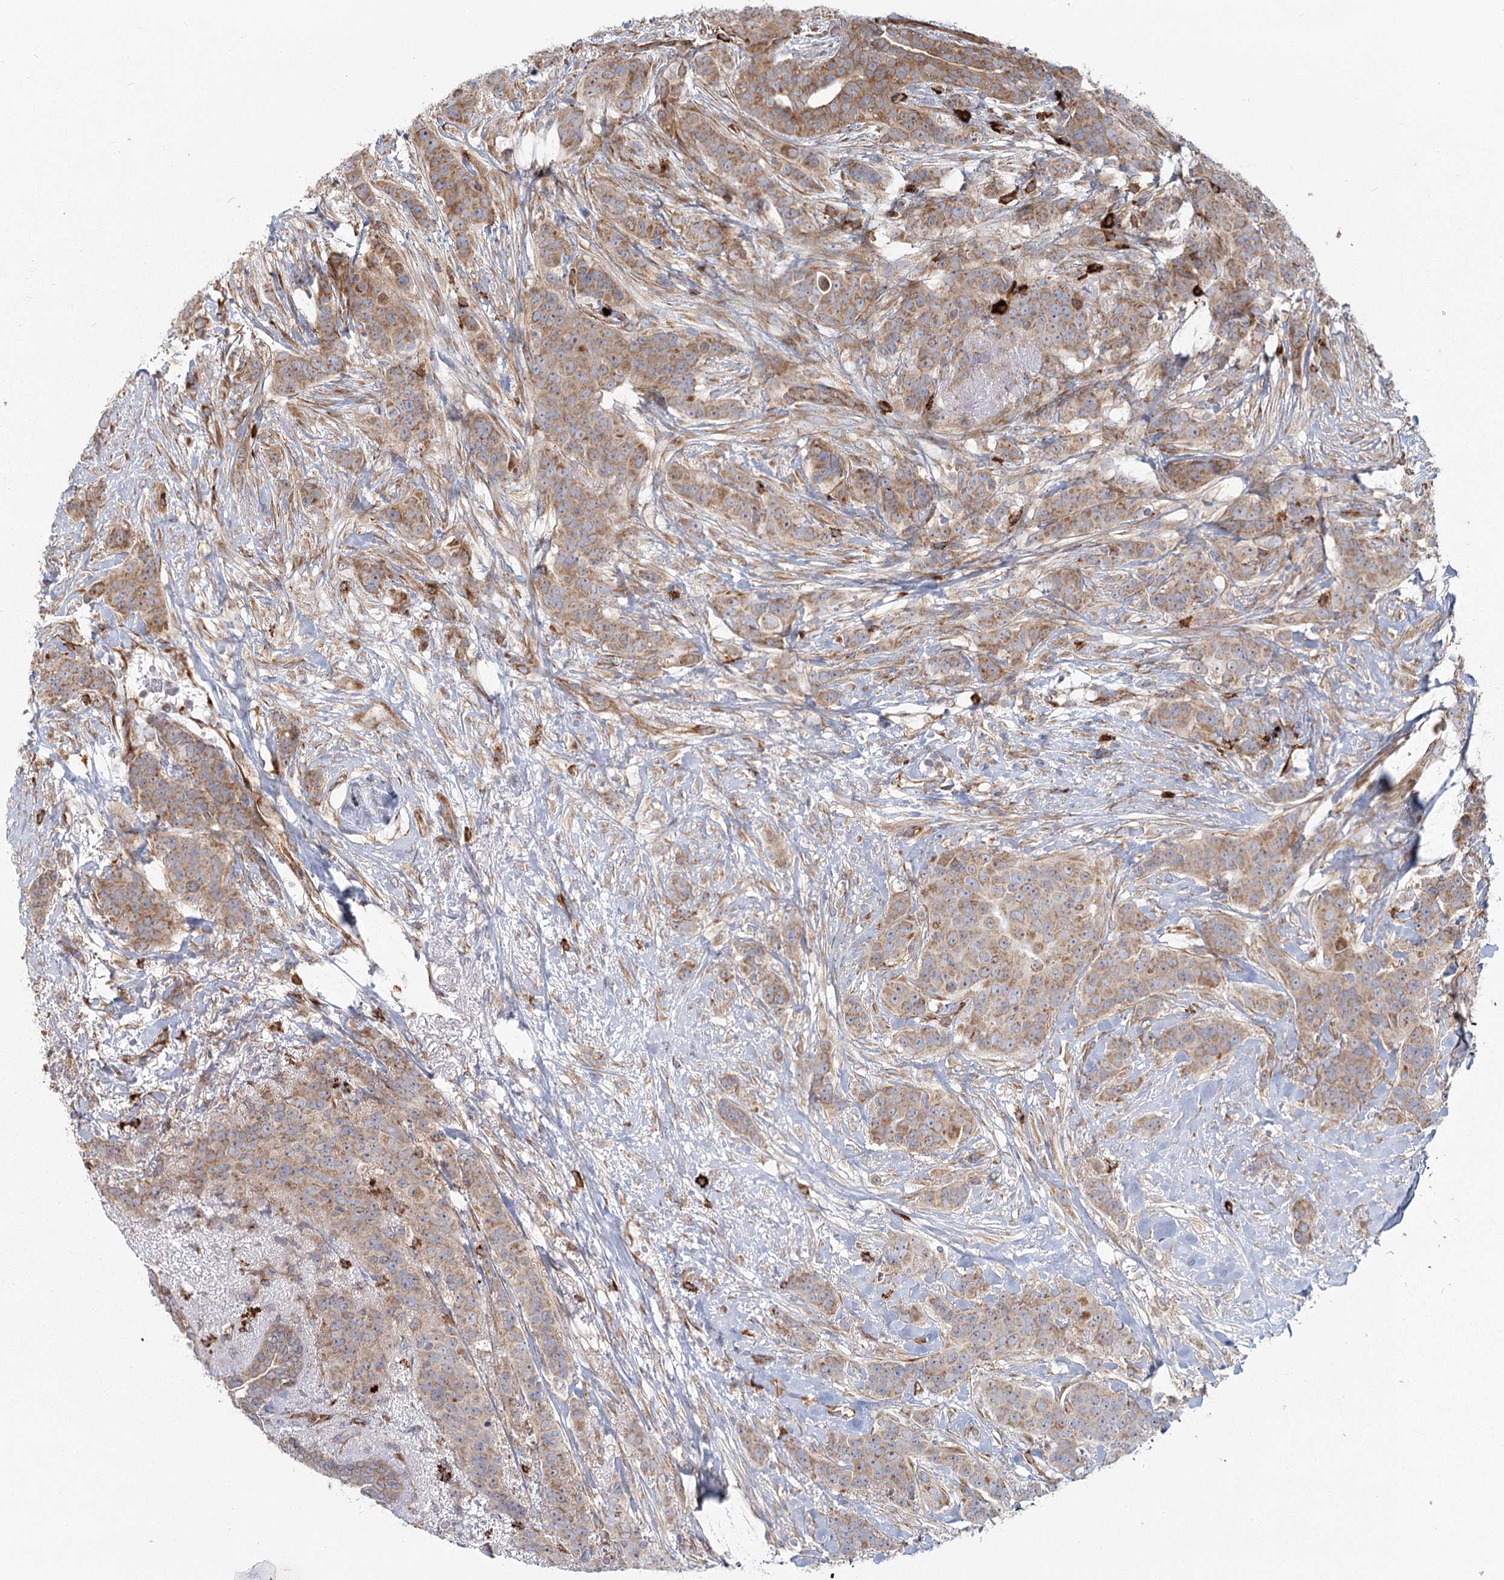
{"staining": {"intensity": "moderate", "quantity": ">75%", "location": "cytoplasmic/membranous"}, "tissue": "breast cancer", "cell_type": "Tumor cells", "image_type": "cancer", "snomed": [{"axis": "morphology", "description": "Duct carcinoma"}, {"axis": "topography", "description": "Breast"}], "caption": "IHC micrograph of infiltrating ductal carcinoma (breast) stained for a protein (brown), which reveals medium levels of moderate cytoplasmic/membranous positivity in approximately >75% of tumor cells.", "gene": "HARS2", "patient": {"sex": "female", "age": 40}}